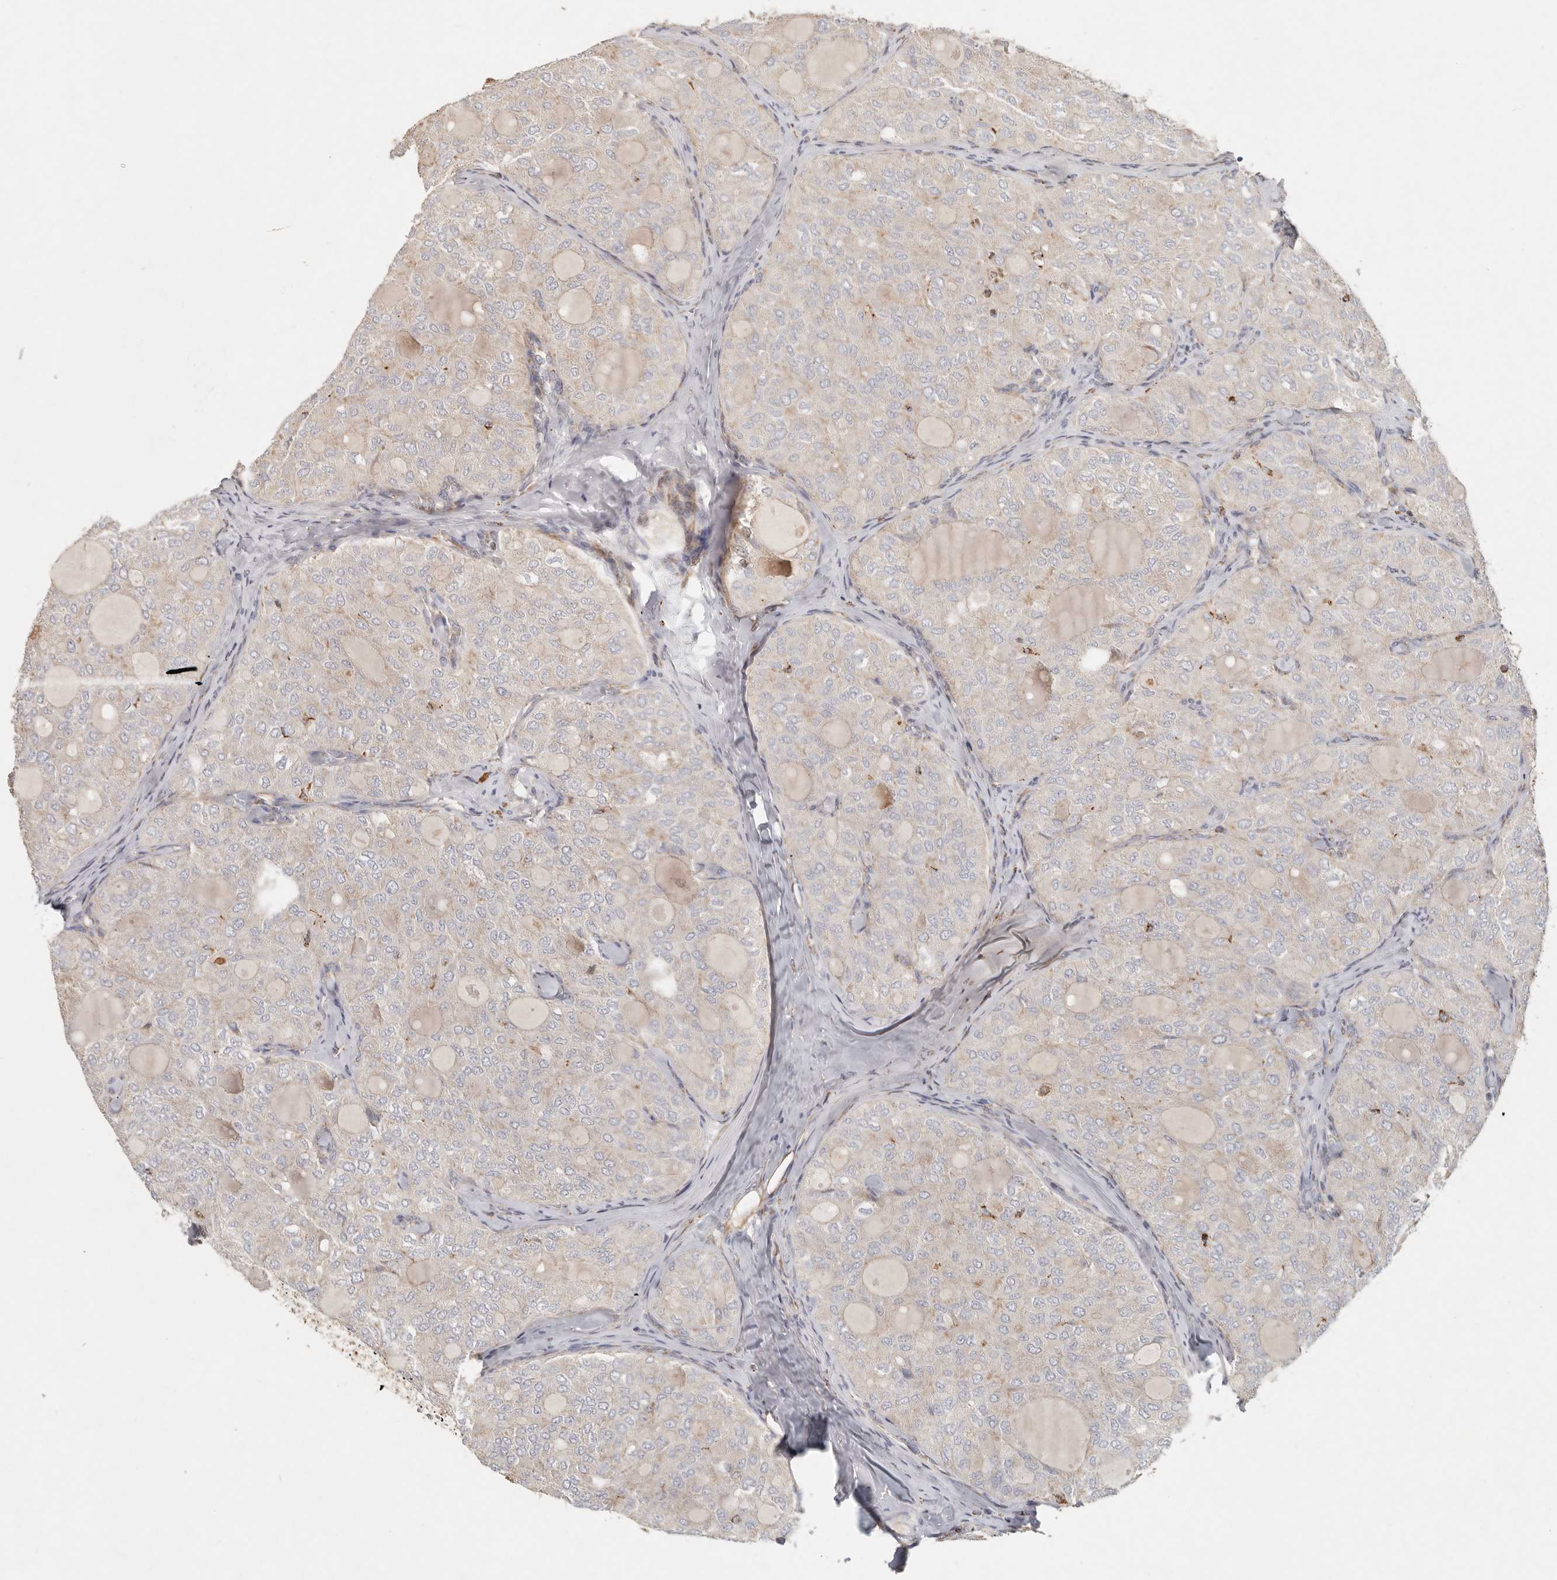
{"staining": {"intensity": "negative", "quantity": "none", "location": "none"}, "tissue": "thyroid cancer", "cell_type": "Tumor cells", "image_type": "cancer", "snomed": [{"axis": "morphology", "description": "Follicular adenoma carcinoma, NOS"}, {"axis": "topography", "description": "Thyroid gland"}], "caption": "Tumor cells show no significant protein expression in thyroid cancer.", "gene": "ARHGEF10L", "patient": {"sex": "male", "age": 75}}